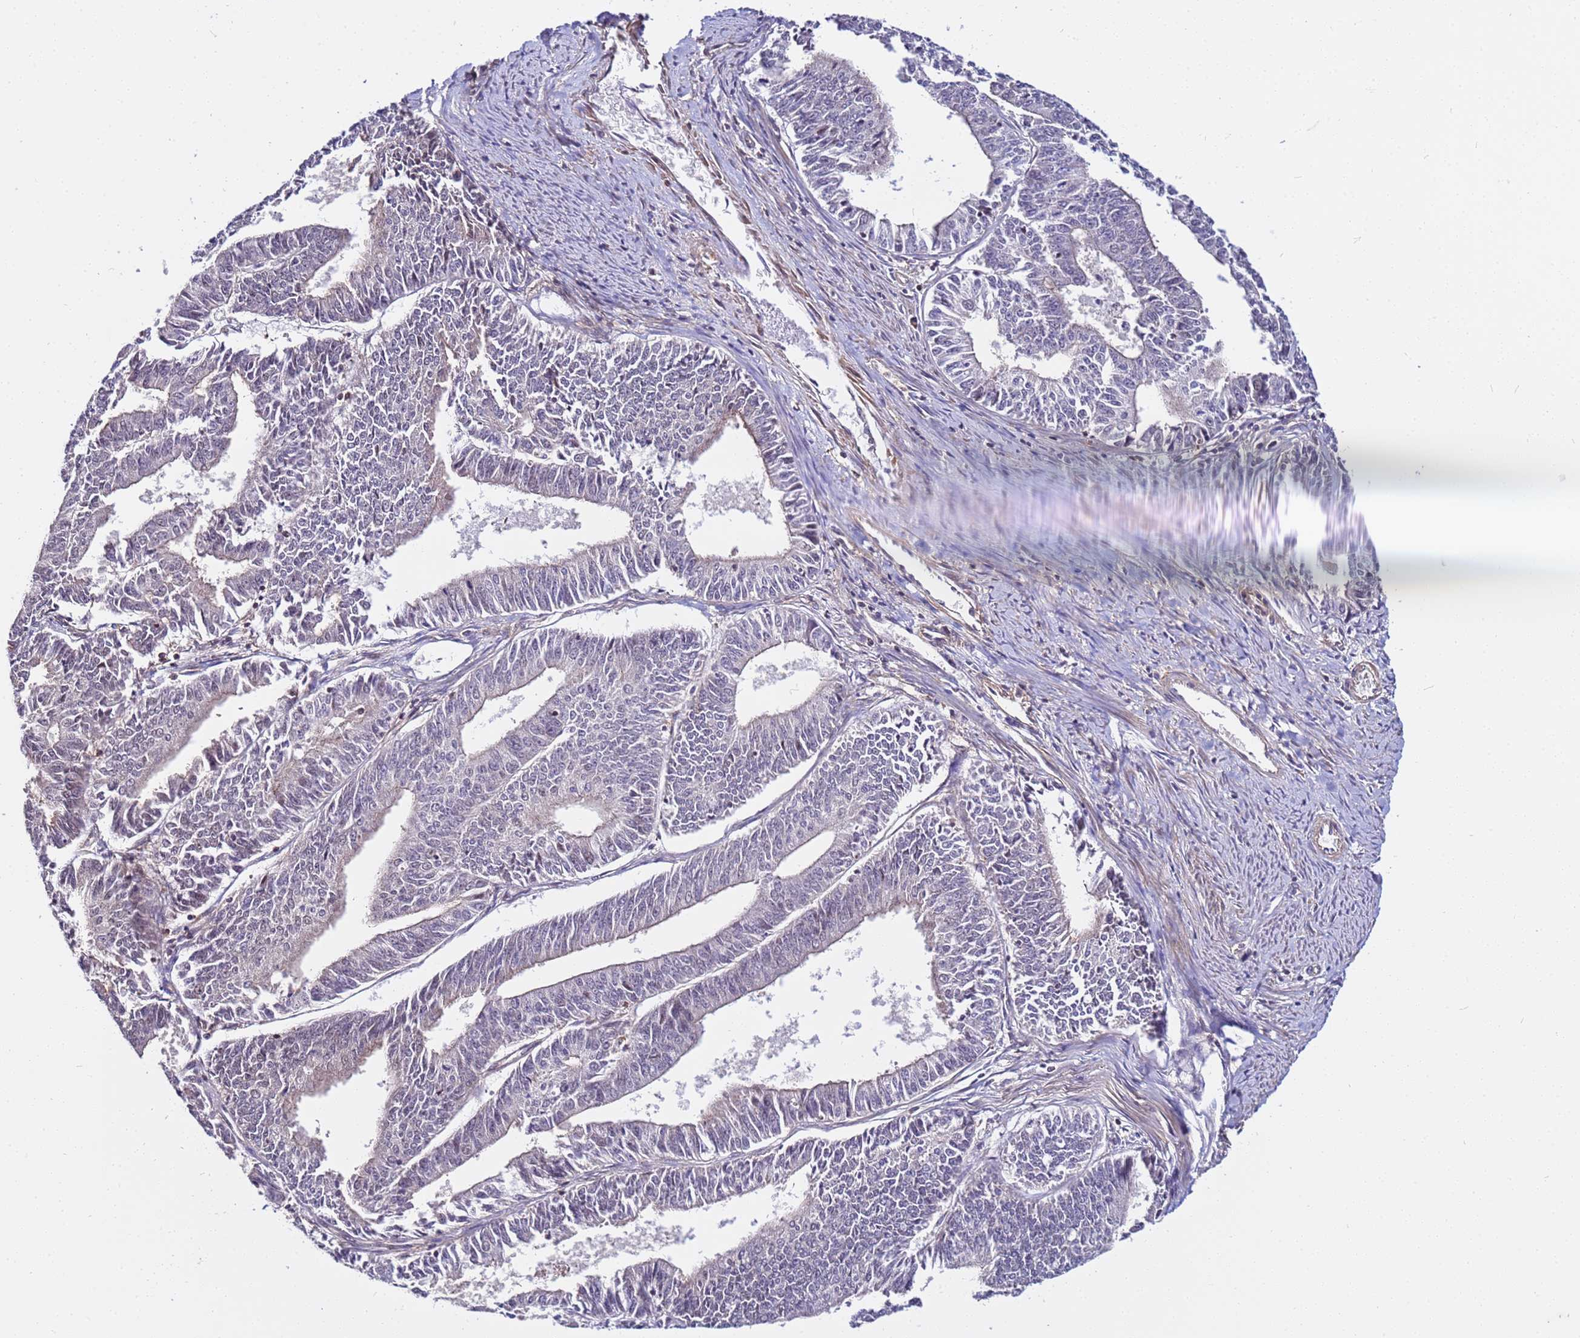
{"staining": {"intensity": "moderate", "quantity": "25%-75%", "location": "cytoplasmic/membranous"}, "tissue": "endometrial cancer", "cell_type": "Tumor cells", "image_type": "cancer", "snomed": [{"axis": "morphology", "description": "Adenocarcinoma, NOS"}, {"axis": "topography", "description": "Endometrium"}], "caption": "Immunohistochemistry staining of endometrial cancer (adenocarcinoma), which exhibits medium levels of moderate cytoplasmic/membranous positivity in about 25%-75% of tumor cells indicating moderate cytoplasmic/membranous protein staining. The staining was performed using DAB (3,3'-diaminobenzidine) (brown) for protein detection and nuclei were counterstained in hematoxylin (blue).", "gene": "STK38", "patient": {"sex": "female", "age": 73}}